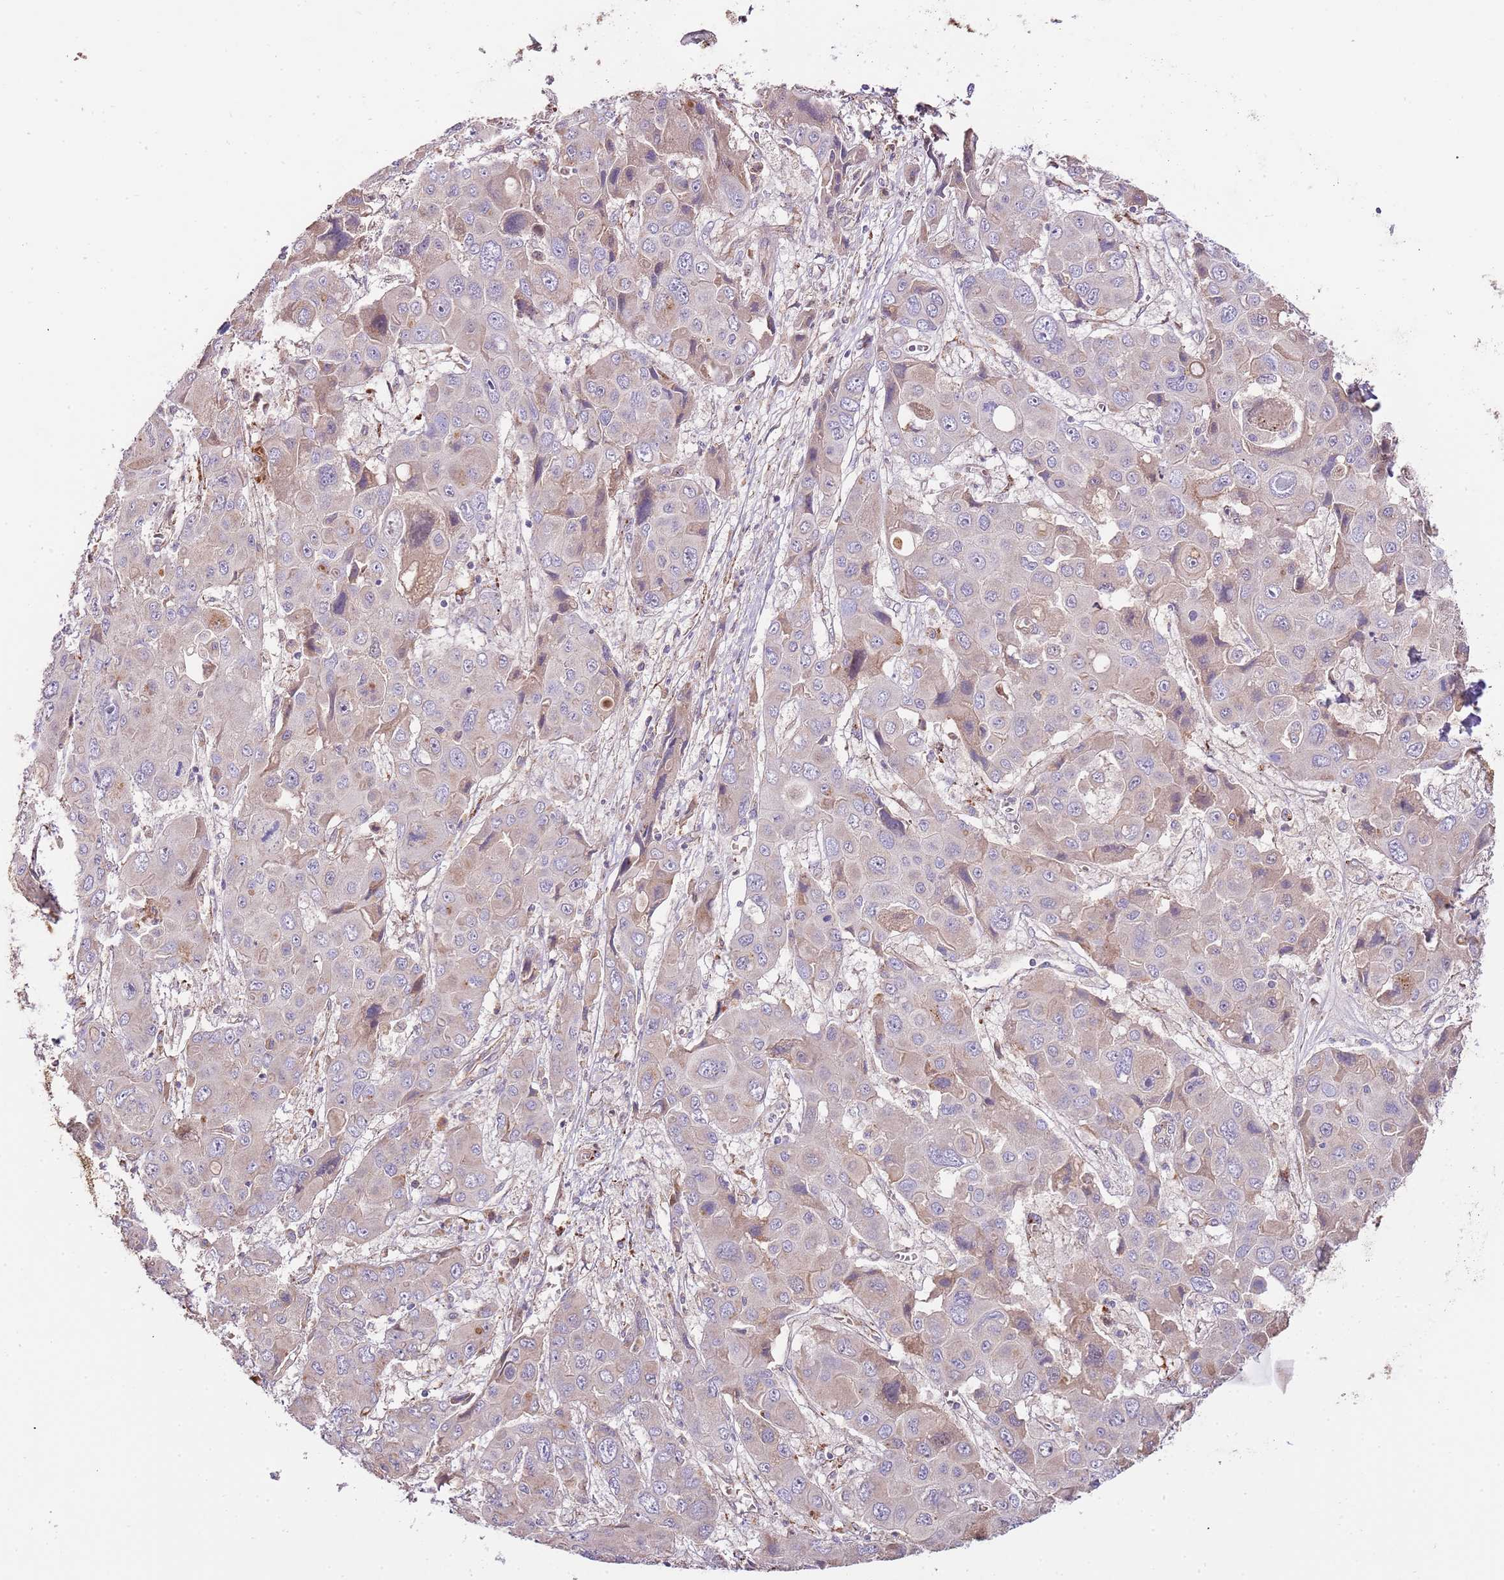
{"staining": {"intensity": "weak", "quantity": "25%-75%", "location": "cytoplasmic/membranous"}, "tissue": "liver cancer", "cell_type": "Tumor cells", "image_type": "cancer", "snomed": [{"axis": "morphology", "description": "Cholangiocarcinoma"}, {"axis": "topography", "description": "Liver"}], "caption": "A histopathology image of human cholangiocarcinoma (liver) stained for a protein shows weak cytoplasmic/membranous brown staining in tumor cells. (brown staining indicates protein expression, while blue staining denotes nuclei).", "gene": "DOCK6", "patient": {"sex": "male", "age": 67}}